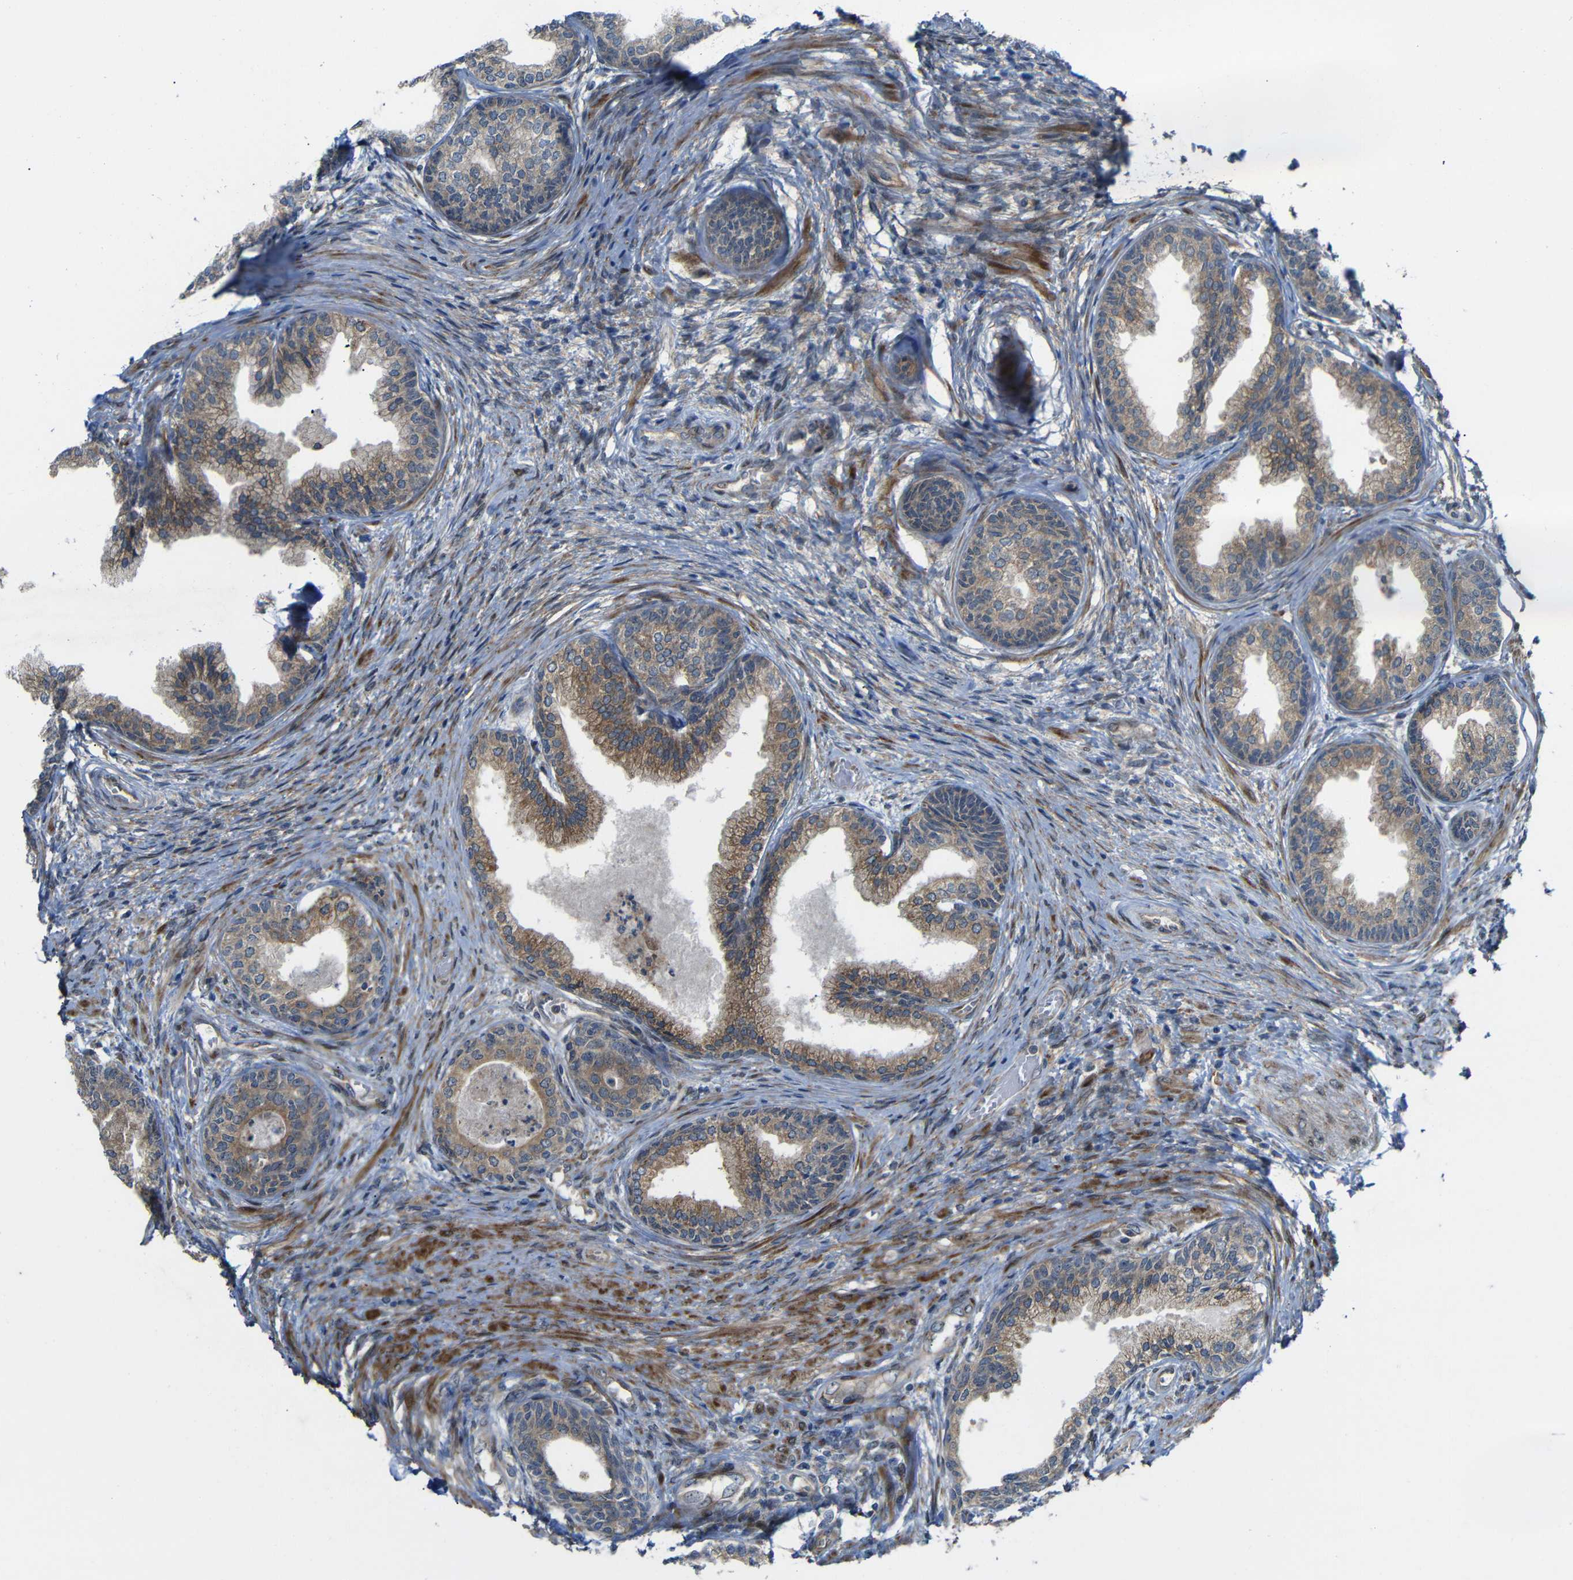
{"staining": {"intensity": "moderate", "quantity": ">75%", "location": "cytoplasmic/membranous"}, "tissue": "prostate", "cell_type": "Glandular cells", "image_type": "normal", "snomed": [{"axis": "morphology", "description": "Normal tissue, NOS"}, {"axis": "topography", "description": "Prostate"}], "caption": "A brown stain shows moderate cytoplasmic/membranous positivity of a protein in glandular cells of unremarkable prostate.", "gene": "P3H2", "patient": {"sex": "male", "age": 76}}